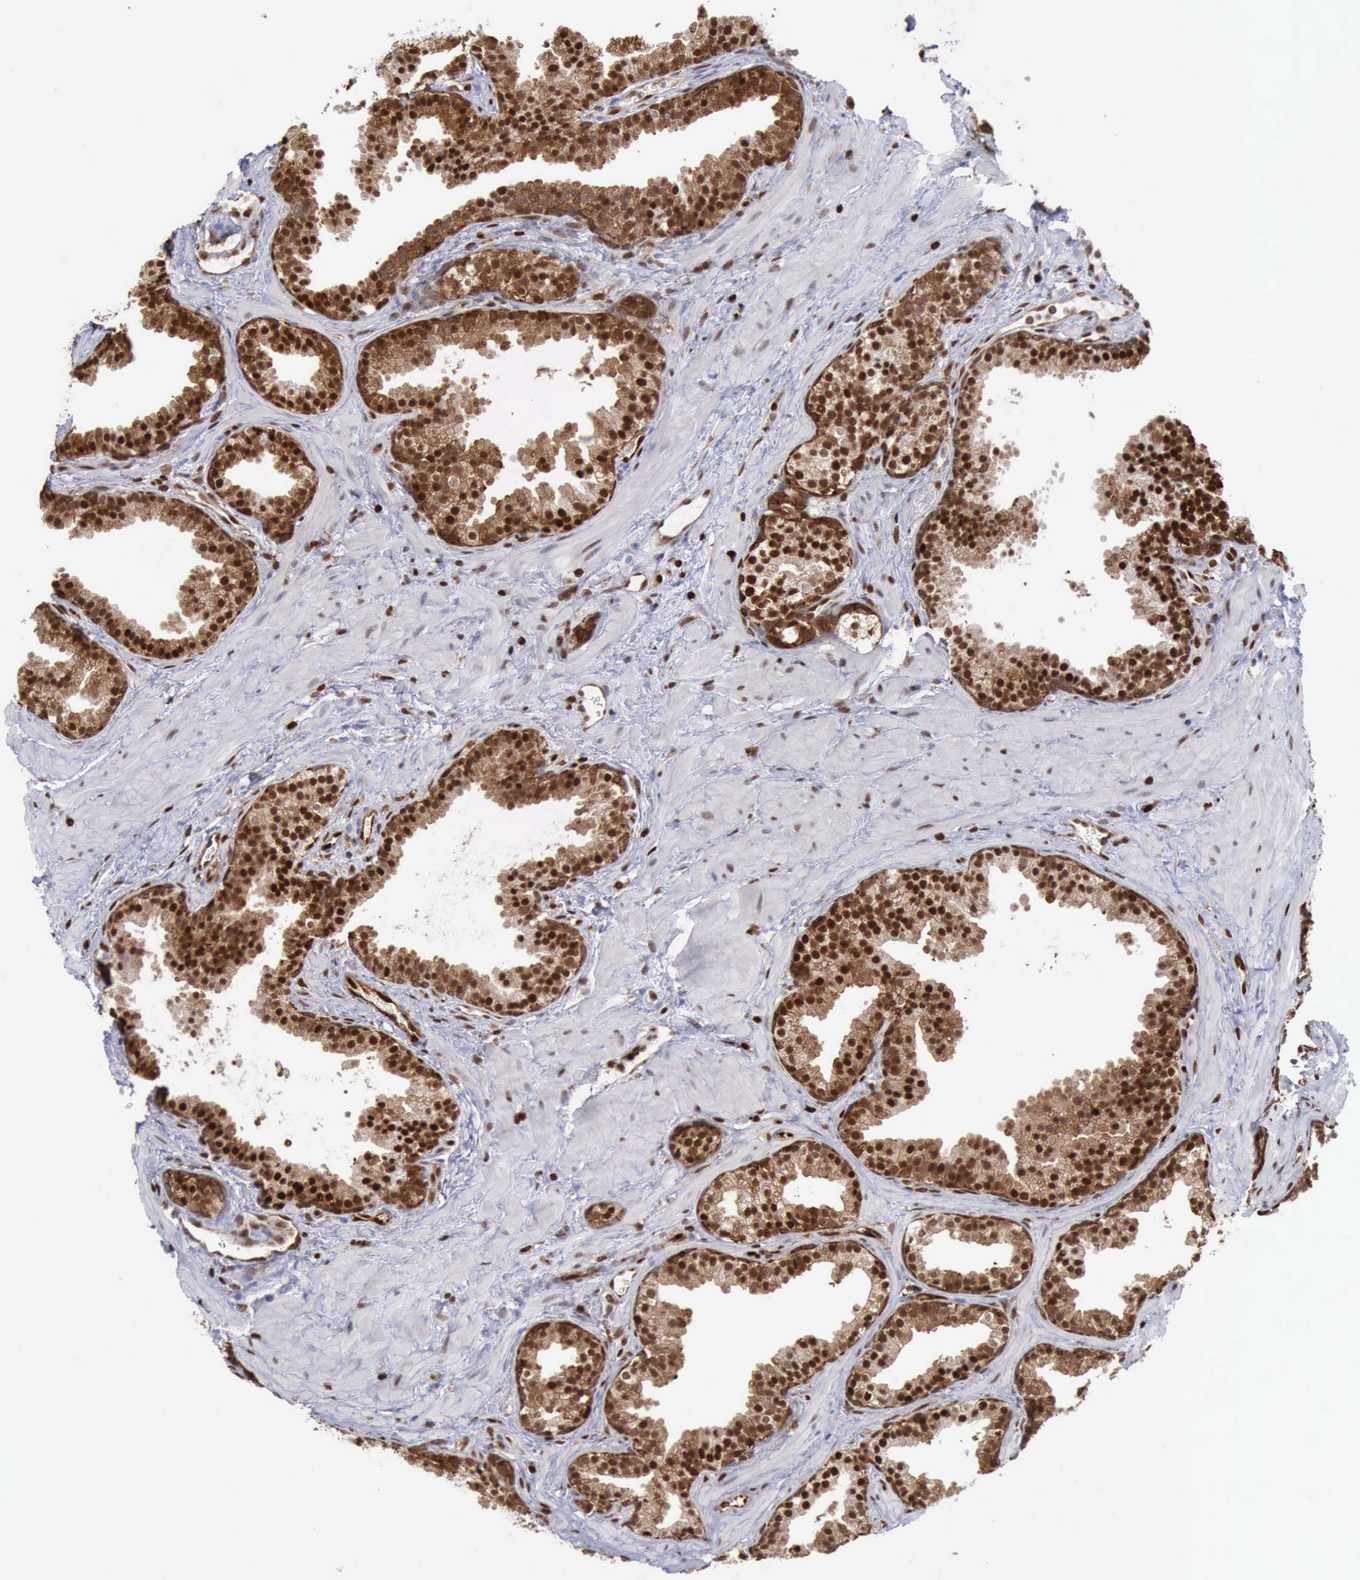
{"staining": {"intensity": "strong", "quantity": ">75%", "location": "cytoplasmic/membranous,nuclear"}, "tissue": "prostate", "cell_type": "Glandular cells", "image_type": "normal", "snomed": [{"axis": "morphology", "description": "Normal tissue, NOS"}, {"axis": "topography", "description": "Prostate"}], "caption": "Protein staining by immunohistochemistry (IHC) demonstrates strong cytoplasmic/membranous,nuclear expression in about >75% of glandular cells in benign prostate.", "gene": "PDCD4", "patient": {"sex": "male", "age": 51}}